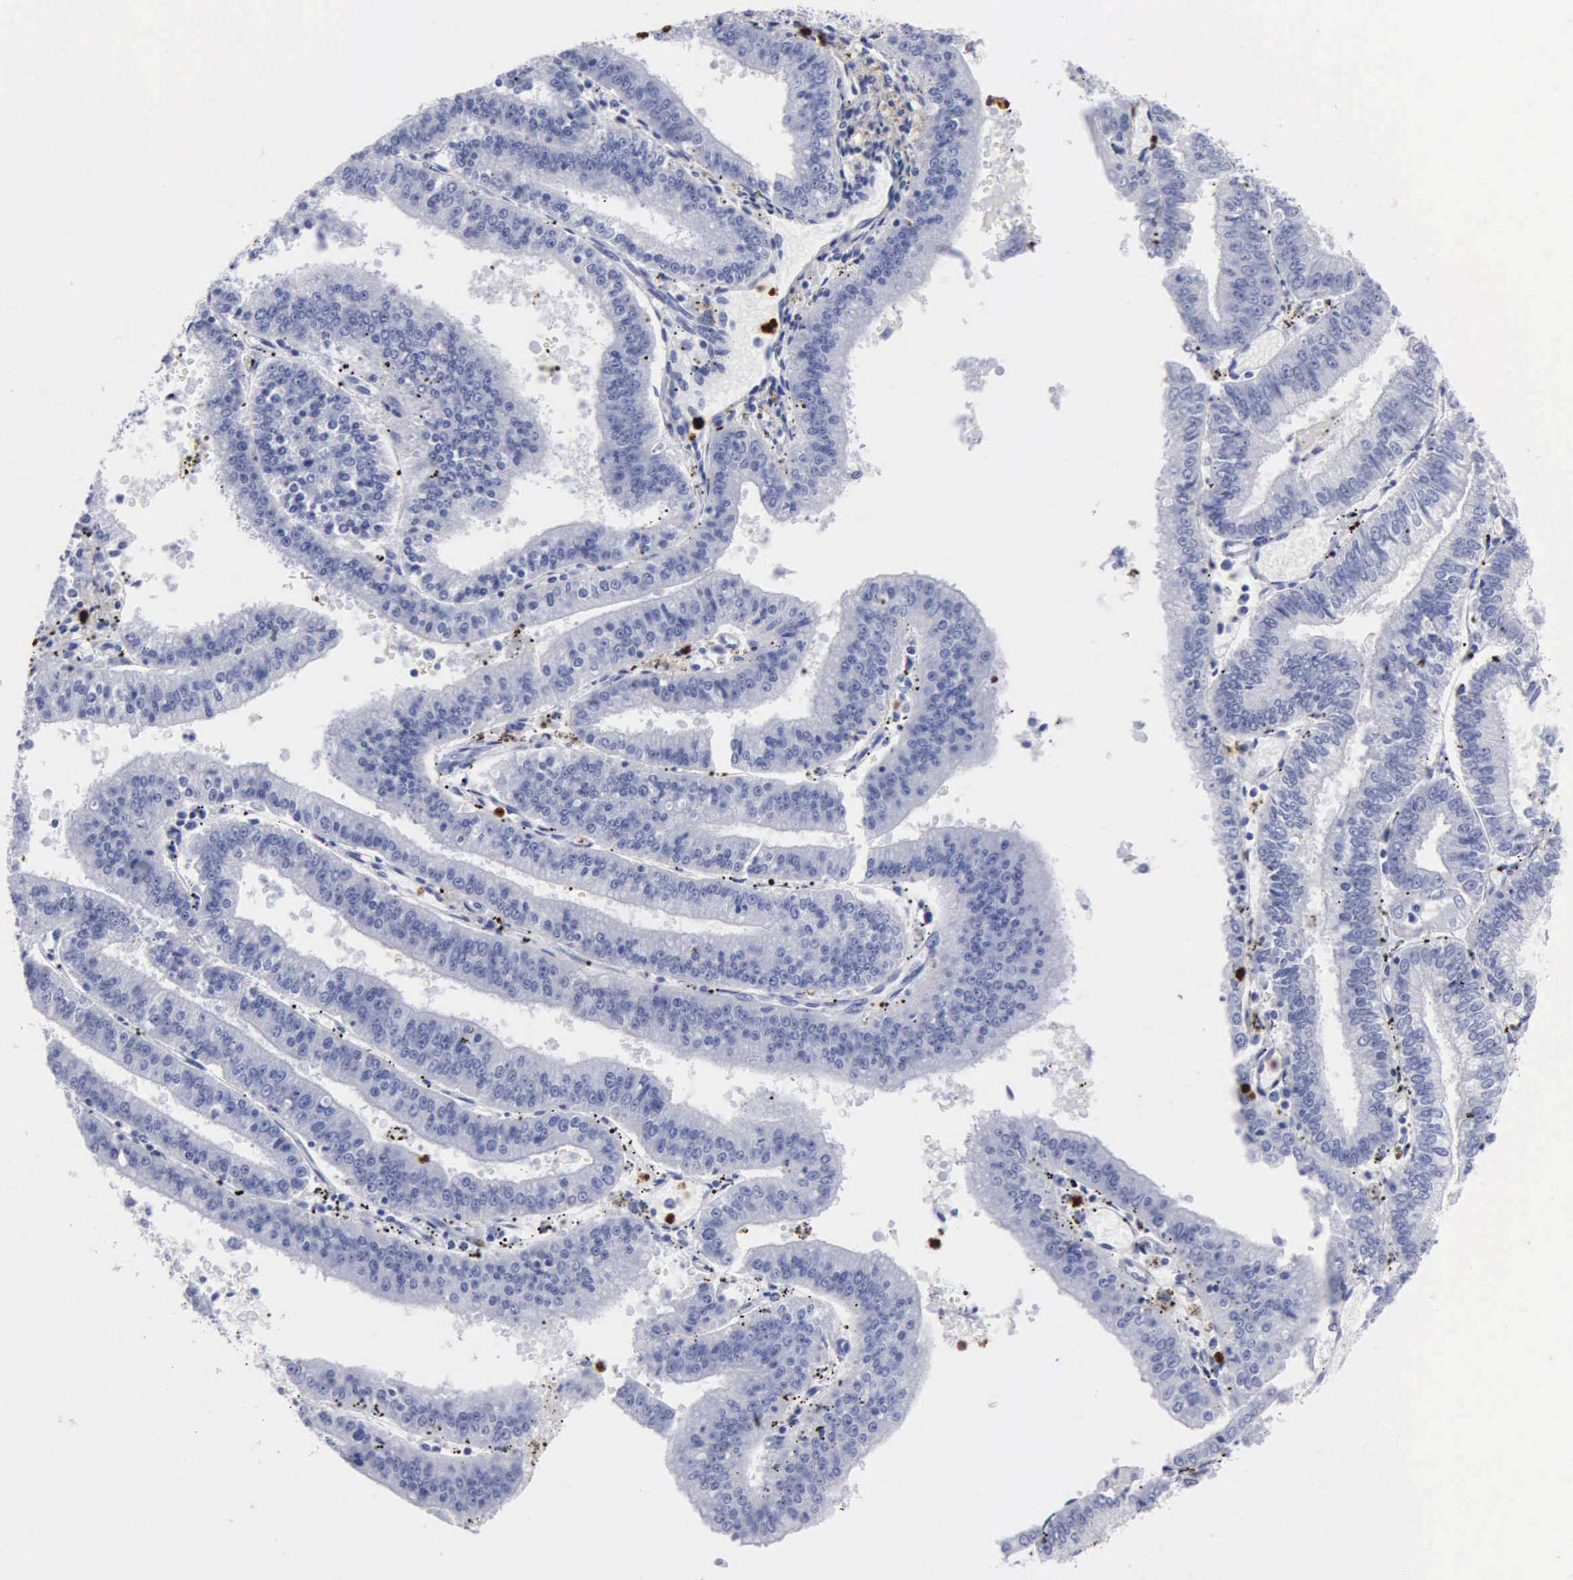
{"staining": {"intensity": "negative", "quantity": "none", "location": "none"}, "tissue": "endometrial cancer", "cell_type": "Tumor cells", "image_type": "cancer", "snomed": [{"axis": "morphology", "description": "Adenocarcinoma, NOS"}, {"axis": "topography", "description": "Endometrium"}], "caption": "High power microscopy image of an immunohistochemistry image of endometrial adenocarcinoma, revealing no significant staining in tumor cells.", "gene": "CTSG", "patient": {"sex": "female", "age": 66}}